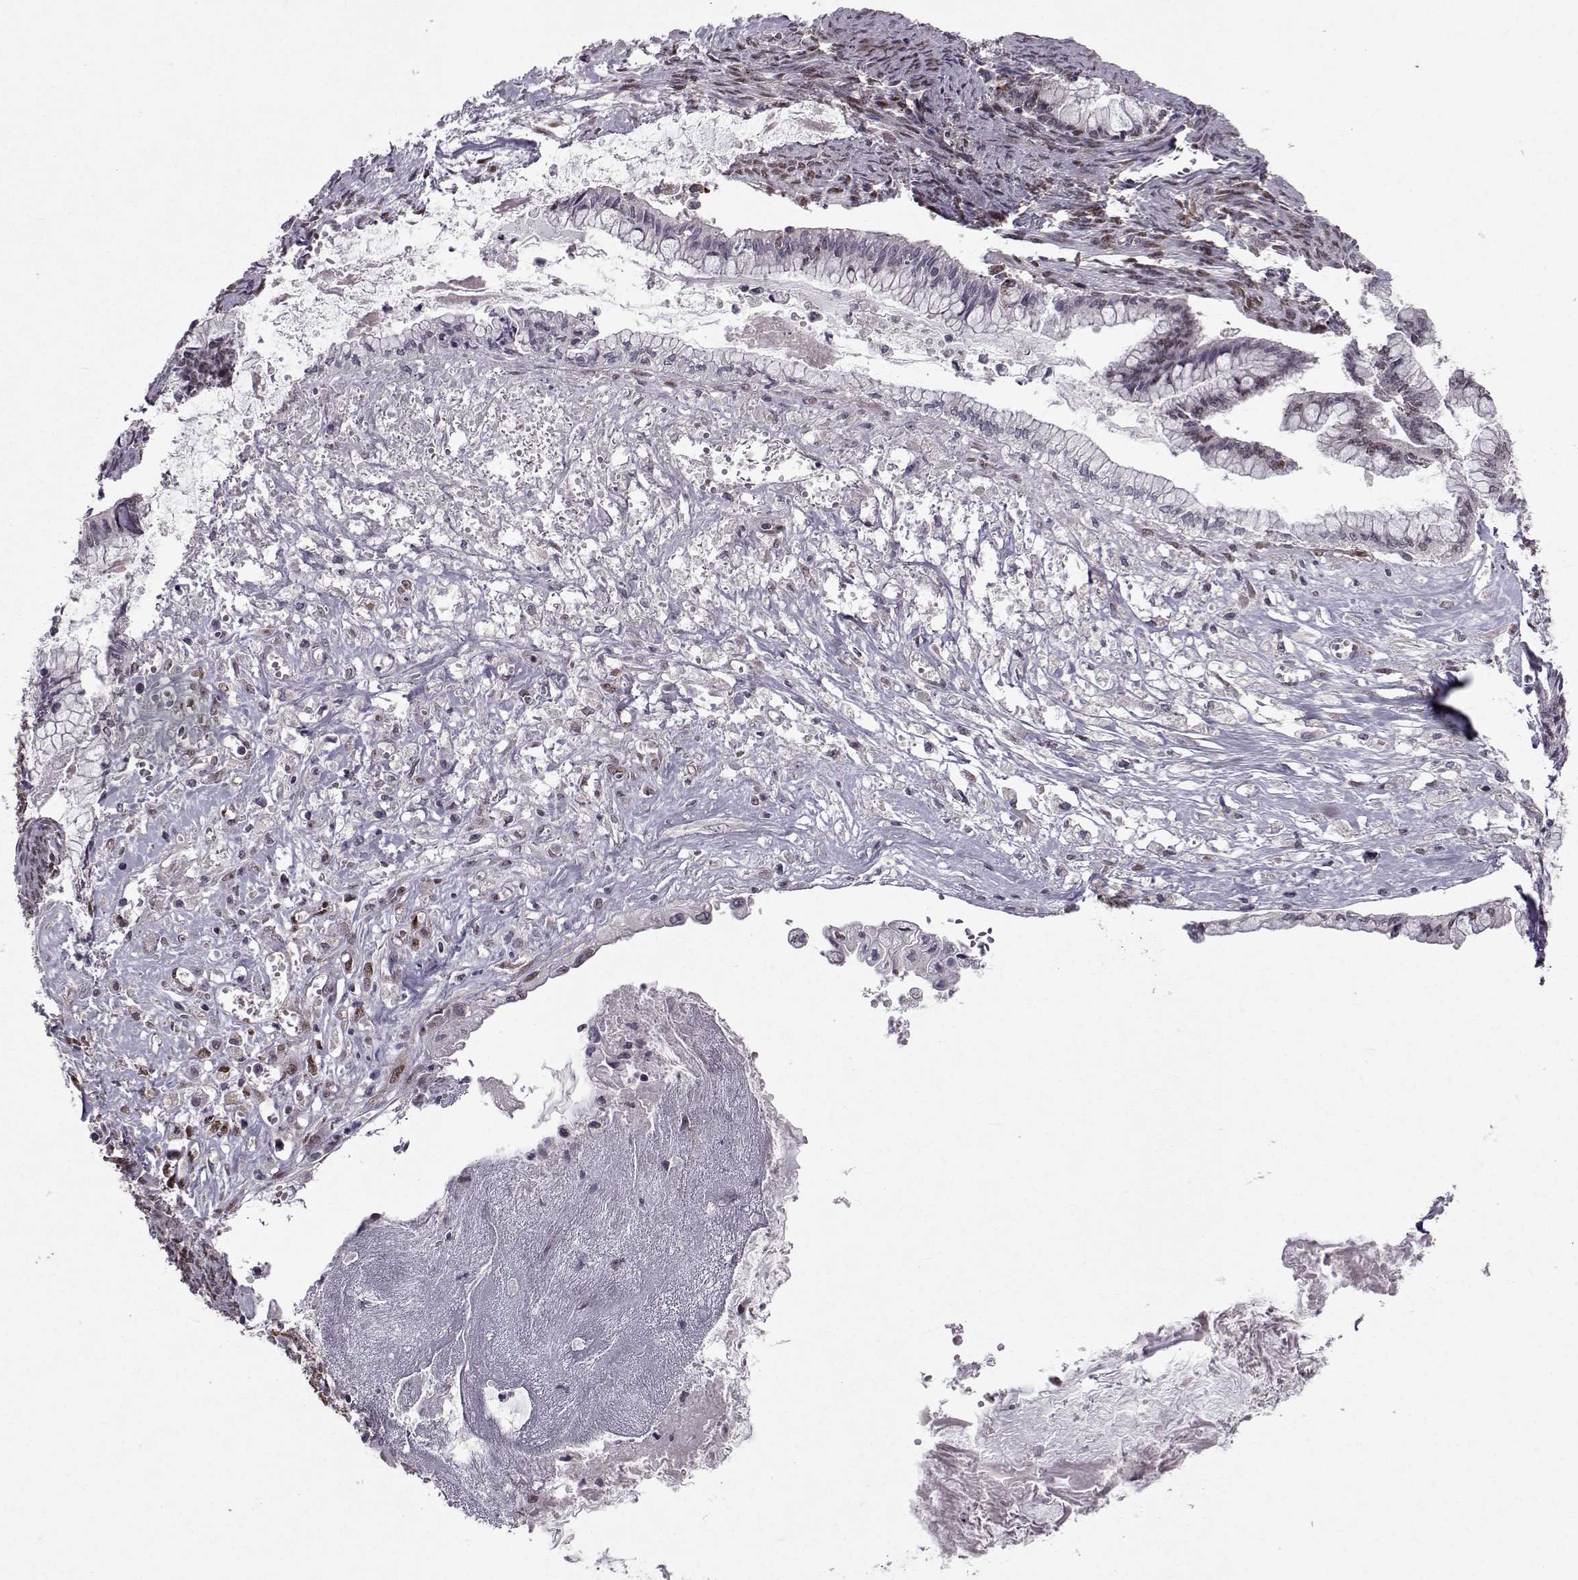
{"staining": {"intensity": "weak", "quantity": "<25%", "location": "nuclear"}, "tissue": "ovarian cancer", "cell_type": "Tumor cells", "image_type": "cancer", "snomed": [{"axis": "morphology", "description": "Cystadenocarcinoma, mucinous, NOS"}, {"axis": "topography", "description": "Ovary"}], "caption": "The photomicrograph displays no staining of tumor cells in ovarian cancer. (Stains: DAB immunohistochemistry (IHC) with hematoxylin counter stain, Microscopy: brightfield microscopy at high magnification).", "gene": "CDK4", "patient": {"sex": "female", "age": 67}}